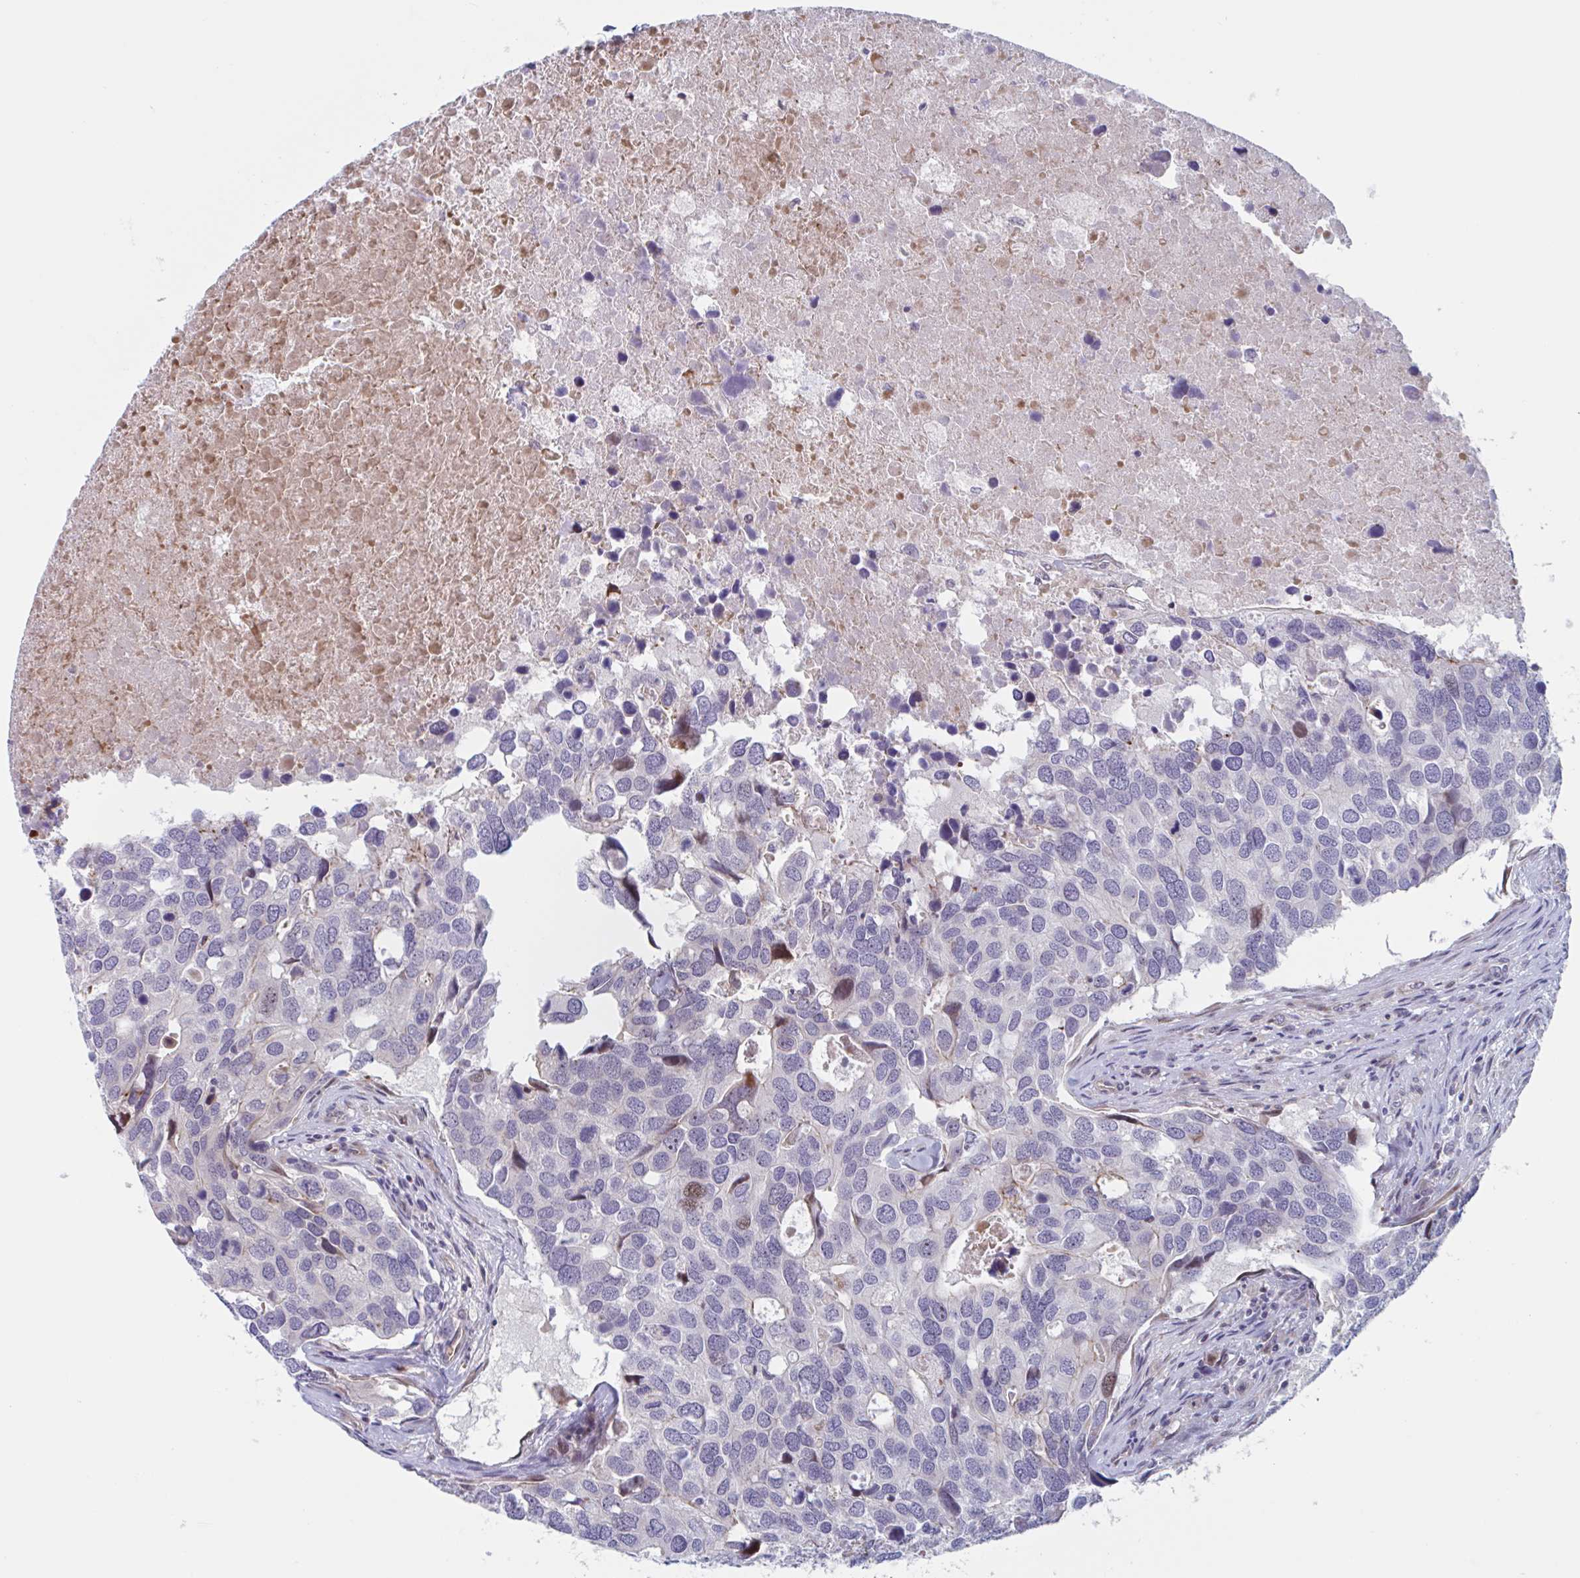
{"staining": {"intensity": "weak", "quantity": "<25%", "location": "nuclear"}, "tissue": "breast cancer", "cell_type": "Tumor cells", "image_type": "cancer", "snomed": [{"axis": "morphology", "description": "Duct carcinoma"}, {"axis": "topography", "description": "Breast"}], "caption": "Photomicrograph shows no protein expression in tumor cells of intraductal carcinoma (breast) tissue.", "gene": "DUXA", "patient": {"sex": "female", "age": 83}}